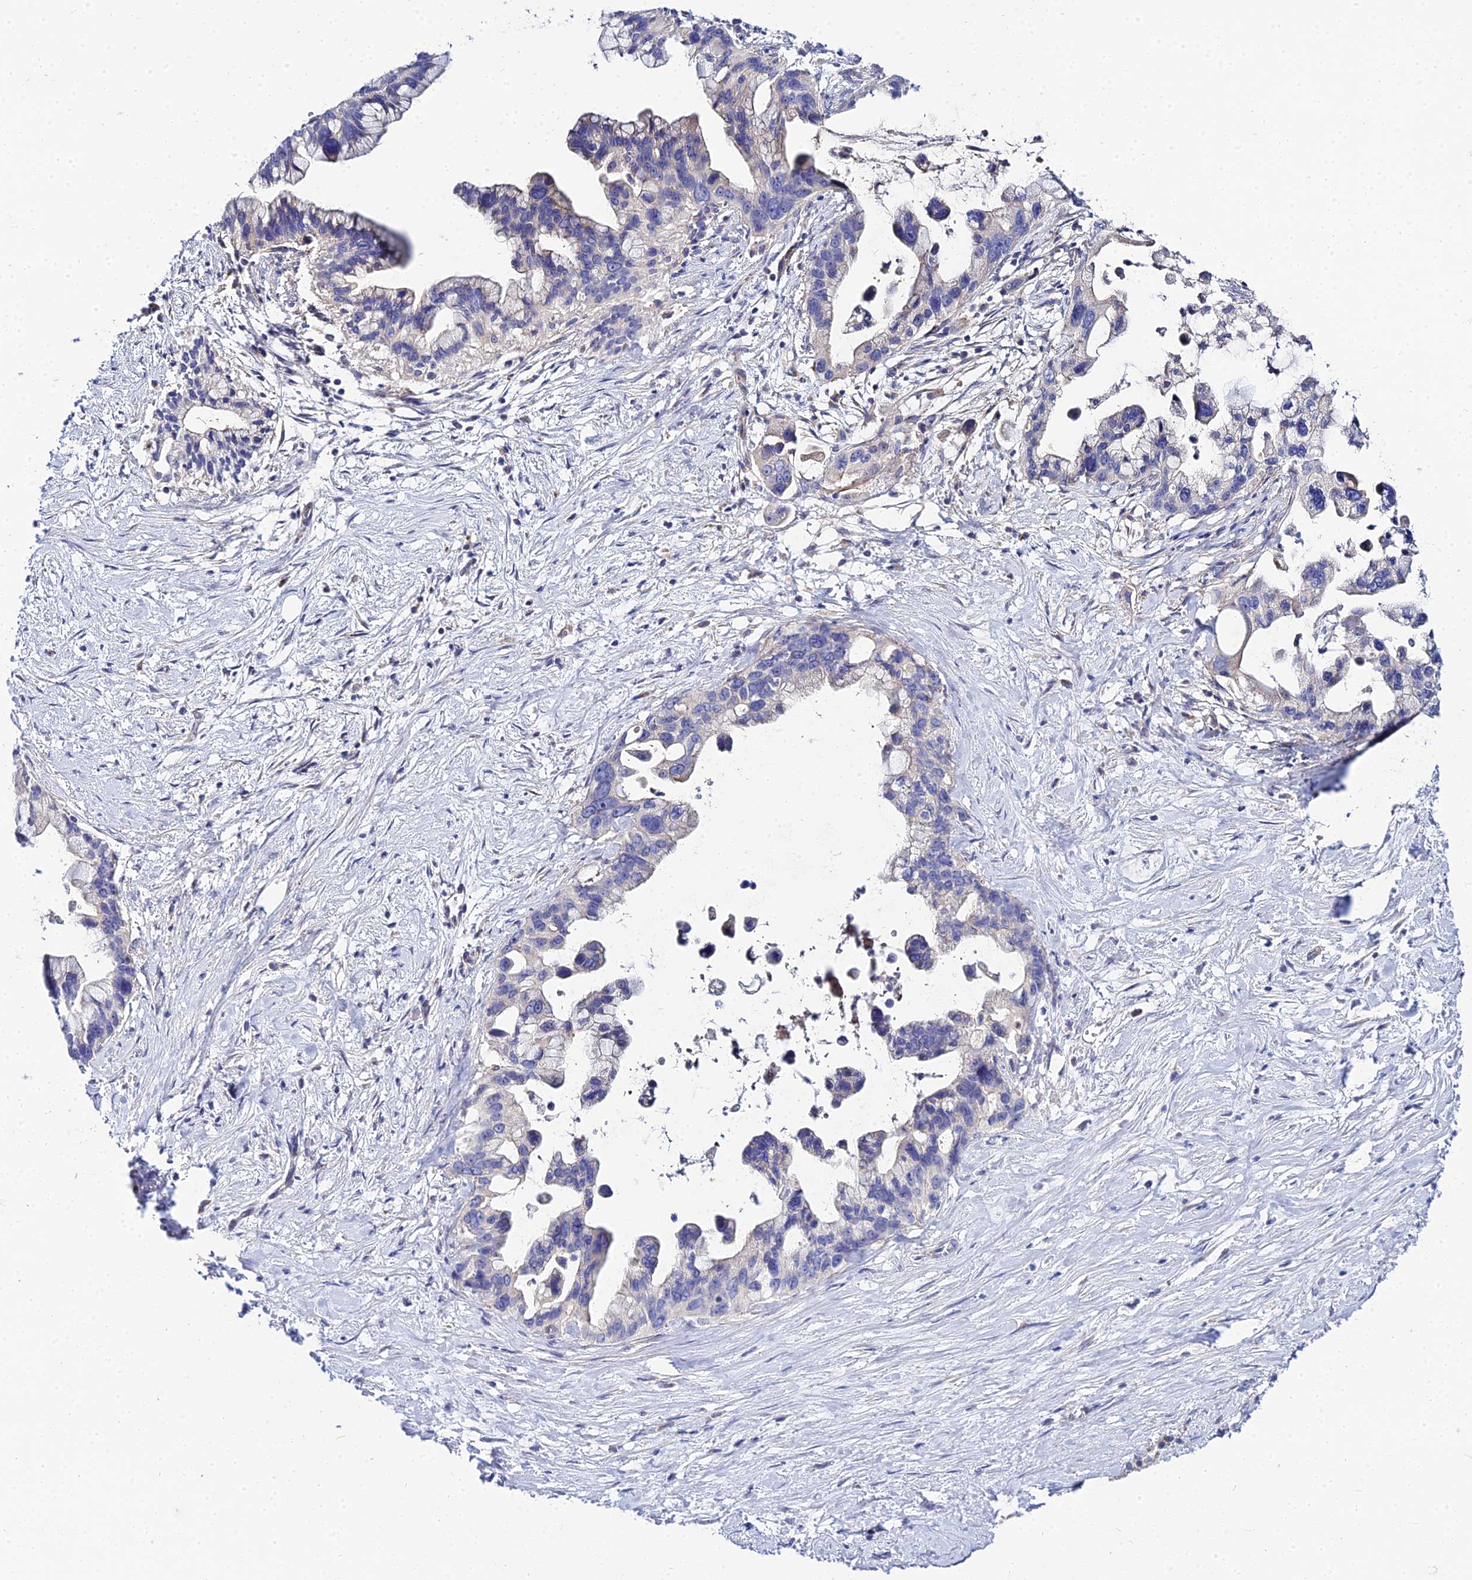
{"staining": {"intensity": "negative", "quantity": "none", "location": "none"}, "tissue": "pancreatic cancer", "cell_type": "Tumor cells", "image_type": "cancer", "snomed": [{"axis": "morphology", "description": "Adenocarcinoma, NOS"}, {"axis": "topography", "description": "Pancreas"}], "caption": "This is an immunohistochemistry (IHC) histopathology image of adenocarcinoma (pancreatic). There is no positivity in tumor cells.", "gene": "APOBEC3H", "patient": {"sex": "female", "age": 83}}